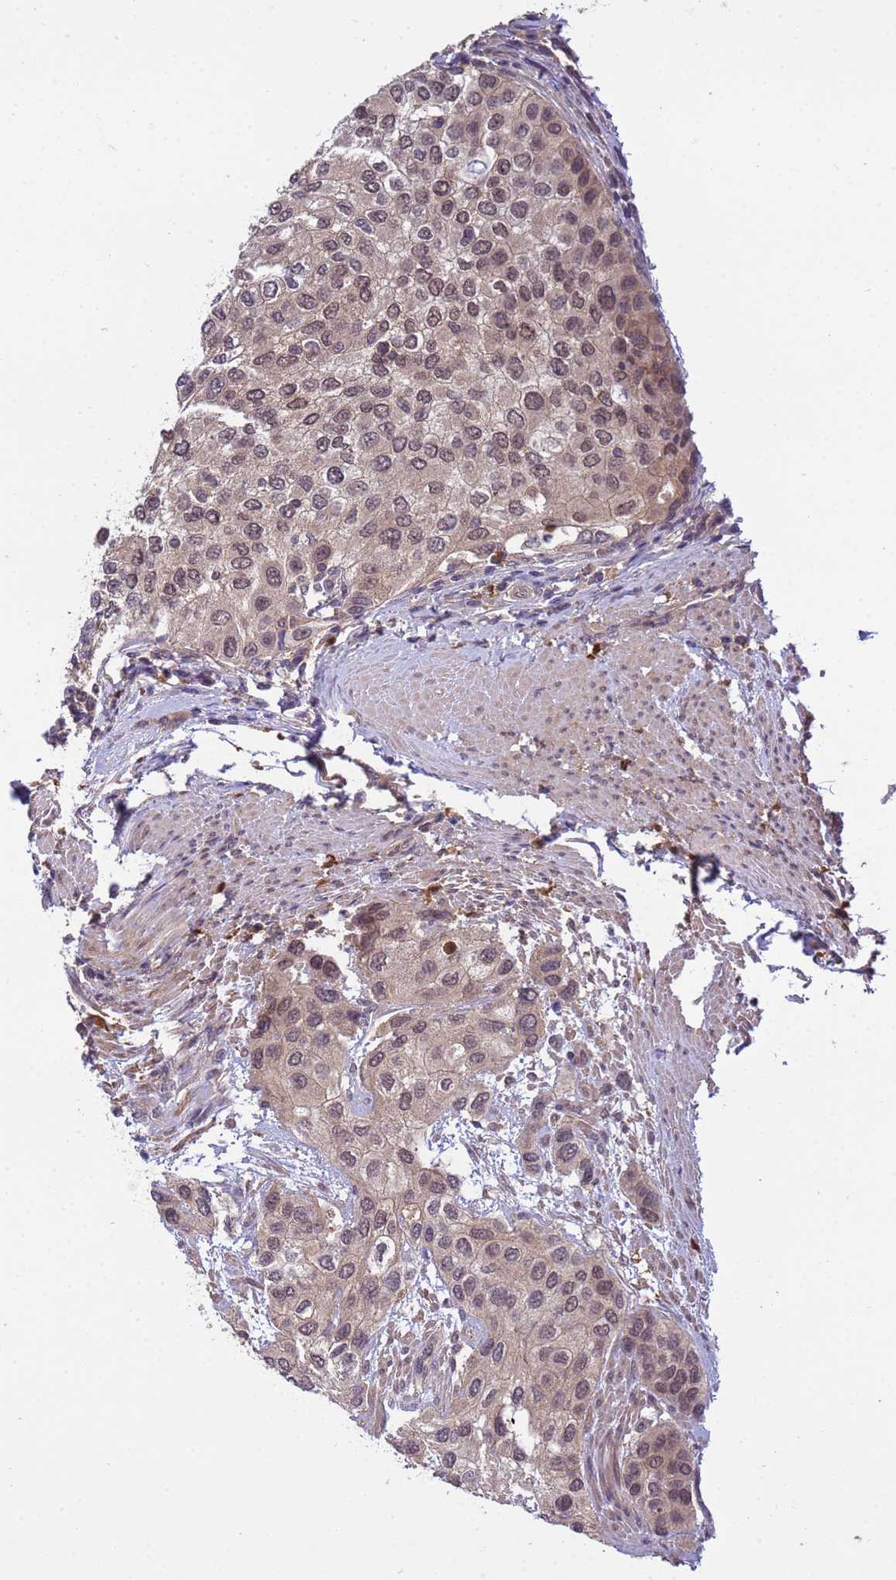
{"staining": {"intensity": "moderate", "quantity": "<25%", "location": "nuclear"}, "tissue": "urothelial cancer", "cell_type": "Tumor cells", "image_type": "cancer", "snomed": [{"axis": "morphology", "description": "Normal tissue, NOS"}, {"axis": "morphology", "description": "Urothelial carcinoma, High grade"}, {"axis": "topography", "description": "Vascular tissue"}, {"axis": "topography", "description": "Urinary bladder"}], "caption": "High-magnification brightfield microscopy of urothelial cancer stained with DAB (3,3'-diaminobenzidine) (brown) and counterstained with hematoxylin (blue). tumor cells exhibit moderate nuclear expression is appreciated in approximately<25% of cells. (Brightfield microscopy of DAB IHC at high magnification).", "gene": "NPEPPS", "patient": {"sex": "female", "age": 56}}